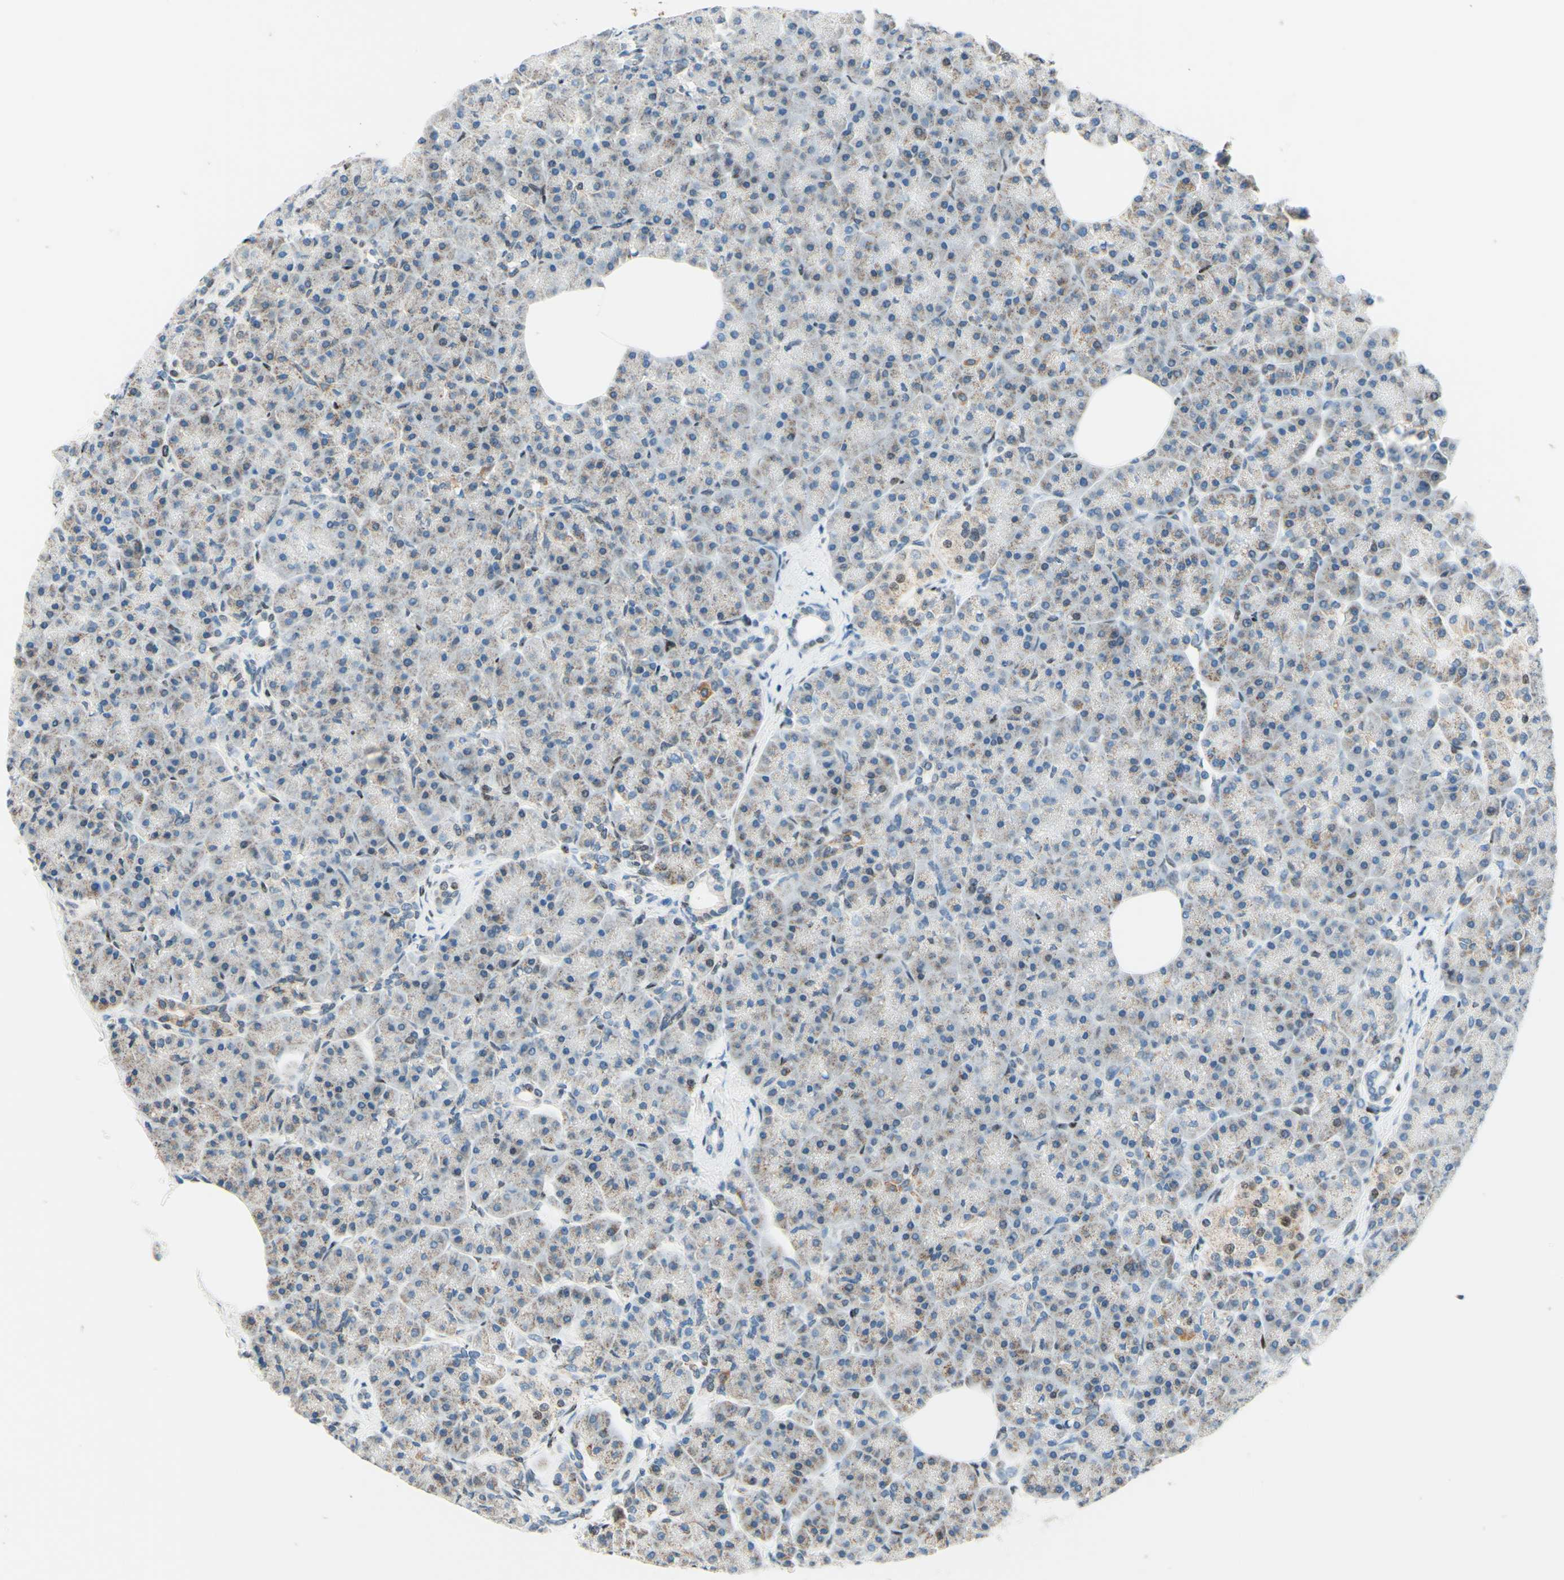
{"staining": {"intensity": "weak", "quantity": "25%-75%", "location": "cytoplasmic/membranous,nuclear"}, "tissue": "pancreas", "cell_type": "Exocrine glandular cells", "image_type": "normal", "snomed": [{"axis": "morphology", "description": "Normal tissue, NOS"}, {"axis": "topography", "description": "Pancreas"}], "caption": "Brown immunohistochemical staining in unremarkable pancreas reveals weak cytoplasmic/membranous,nuclear positivity in about 25%-75% of exocrine glandular cells. The protein is stained brown, and the nuclei are stained in blue (DAB IHC with brightfield microscopy, high magnification).", "gene": "CBX7", "patient": {"sex": "female", "age": 70}}